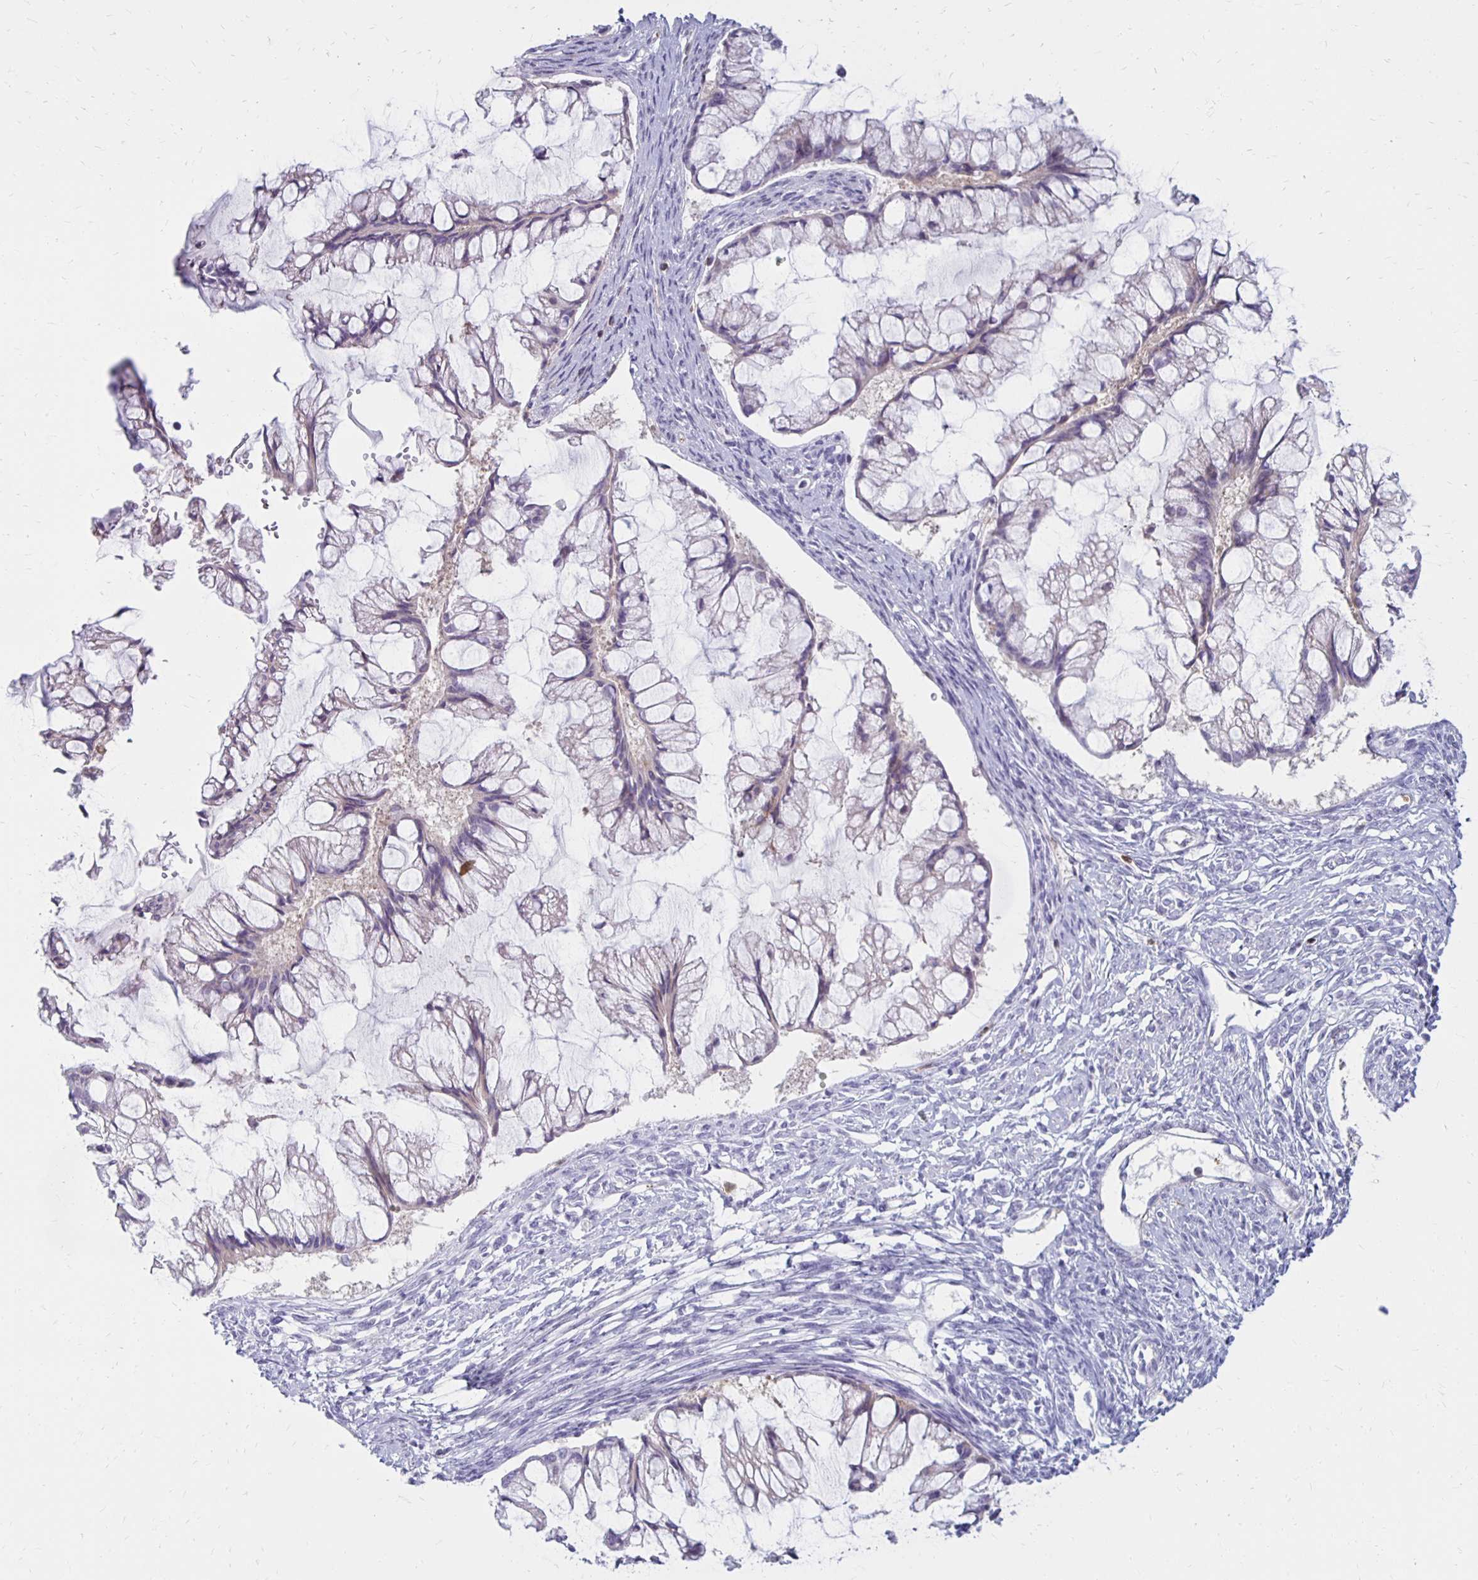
{"staining": {"intensity": "negative", "quantity": "none", "location": "none"}, "tissue": "ovarian cancer", "cell_type": "Tumor cells", "image_type": "cancer", "snomed": [{"axis": "morphology", "description": "Cystadenocarcinoma, mucinous, NOS"}, {"axis": "topography", "description": "Ovary"}], "caption": "A high-resolution image shows immunohistochemistry staining of ovarian cancer (mucinous cystadenocarcinoma), which reveals no significant expression in tumor cells.", "gene": "CCL21", "patient": {"sex": "female", "age": 73}}